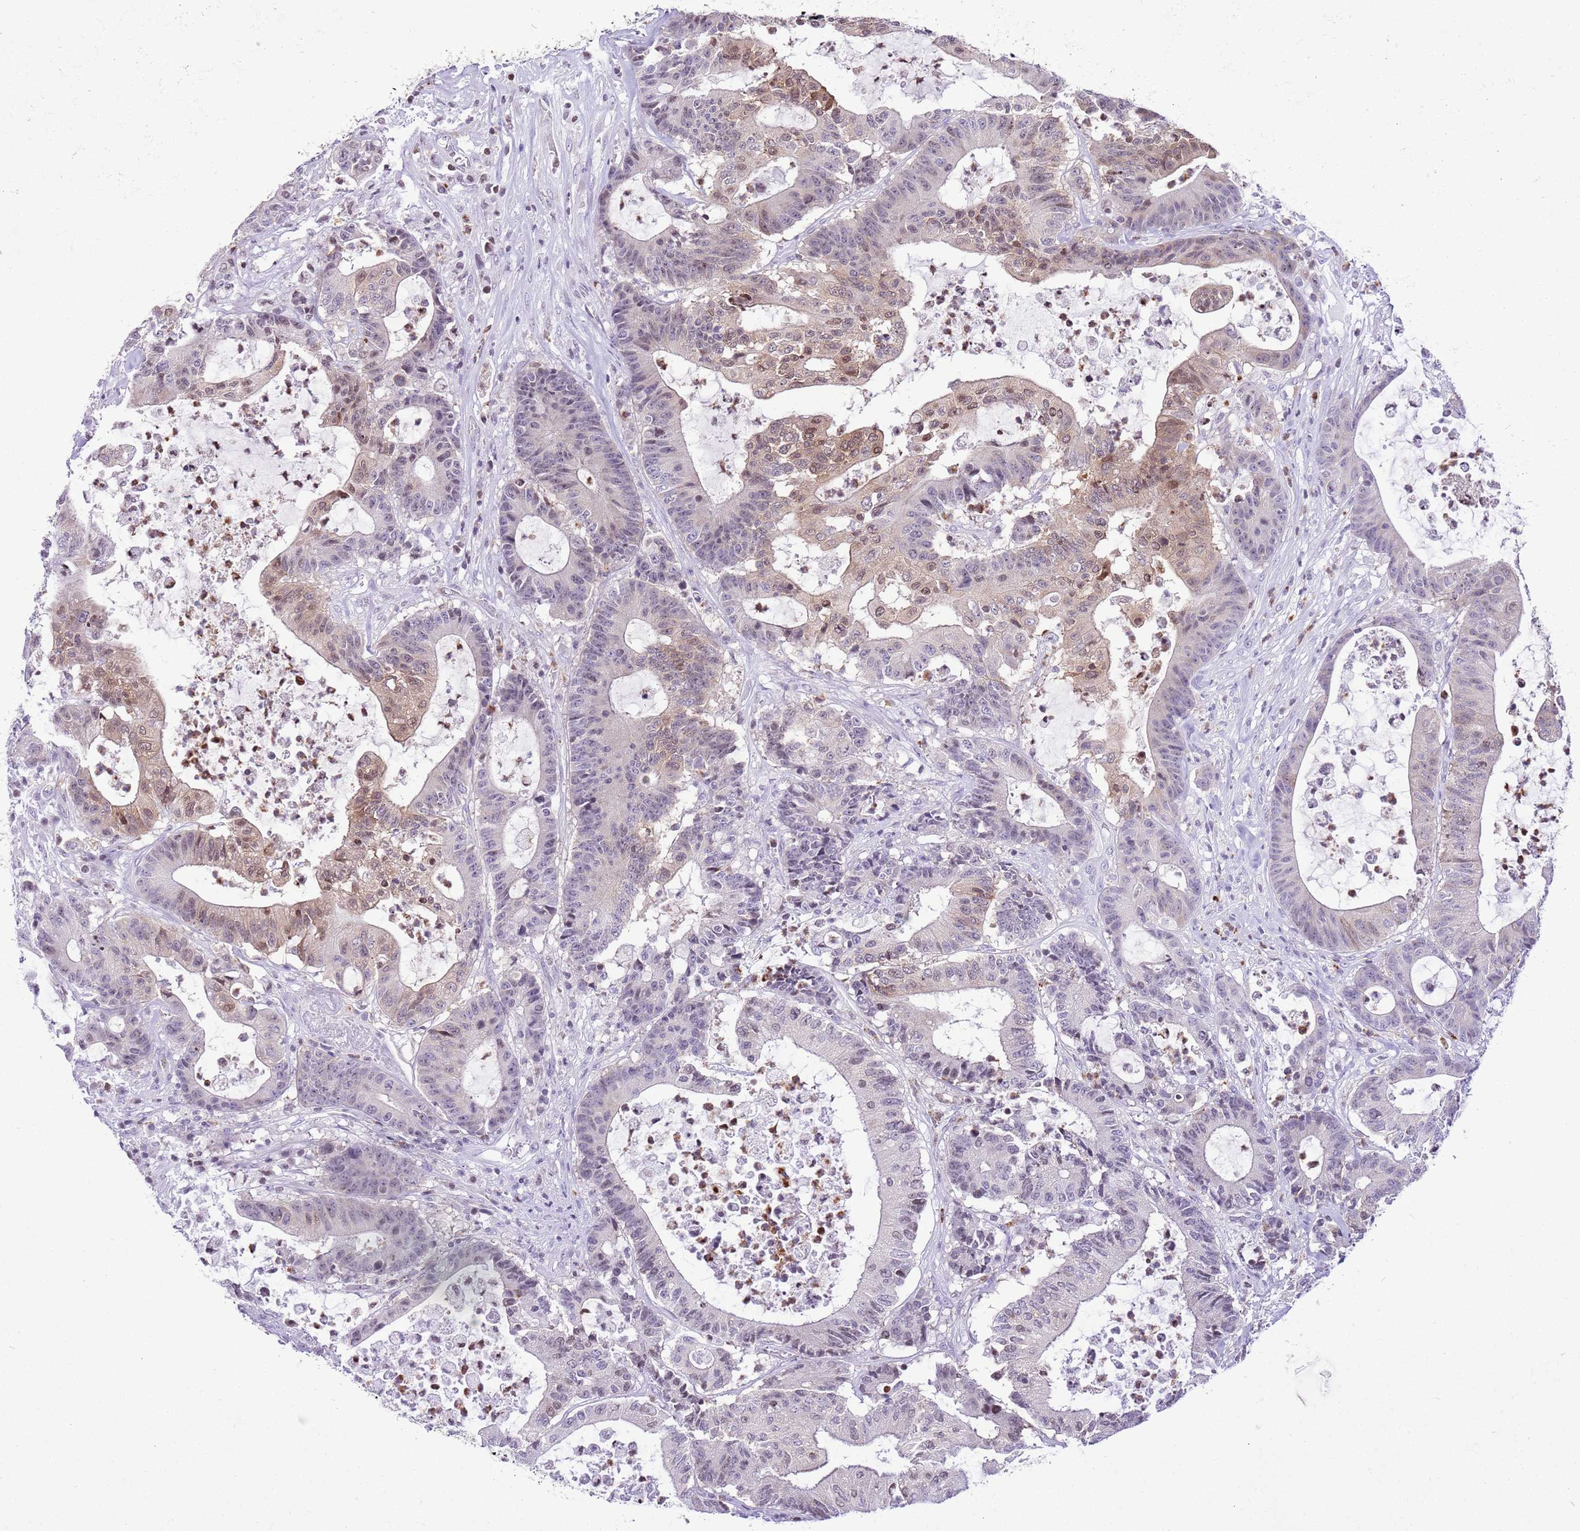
{"staining": {"intensity": "moderate", "quantity": "<25%", "location": "cytoplasmic/membranous,nuclear"}, "tissue": "colorectal cancer", "cell_type": "Tumor cells", "image_type": "cancer", "snomed": [{"axis": "morphology", "description": "Adenocarcinoma, NOS"}, {"axis": "topography", "description": "Colon"}], "caption": "This histopathology image displays immunohistochemistry staining of colorectal cancer, with low moderate cytoplasmic/membranous and nuclear staining in about <25% of tumor cells.", "gene": "PRR15", "patient": {"sex": "female", "age": 84}}